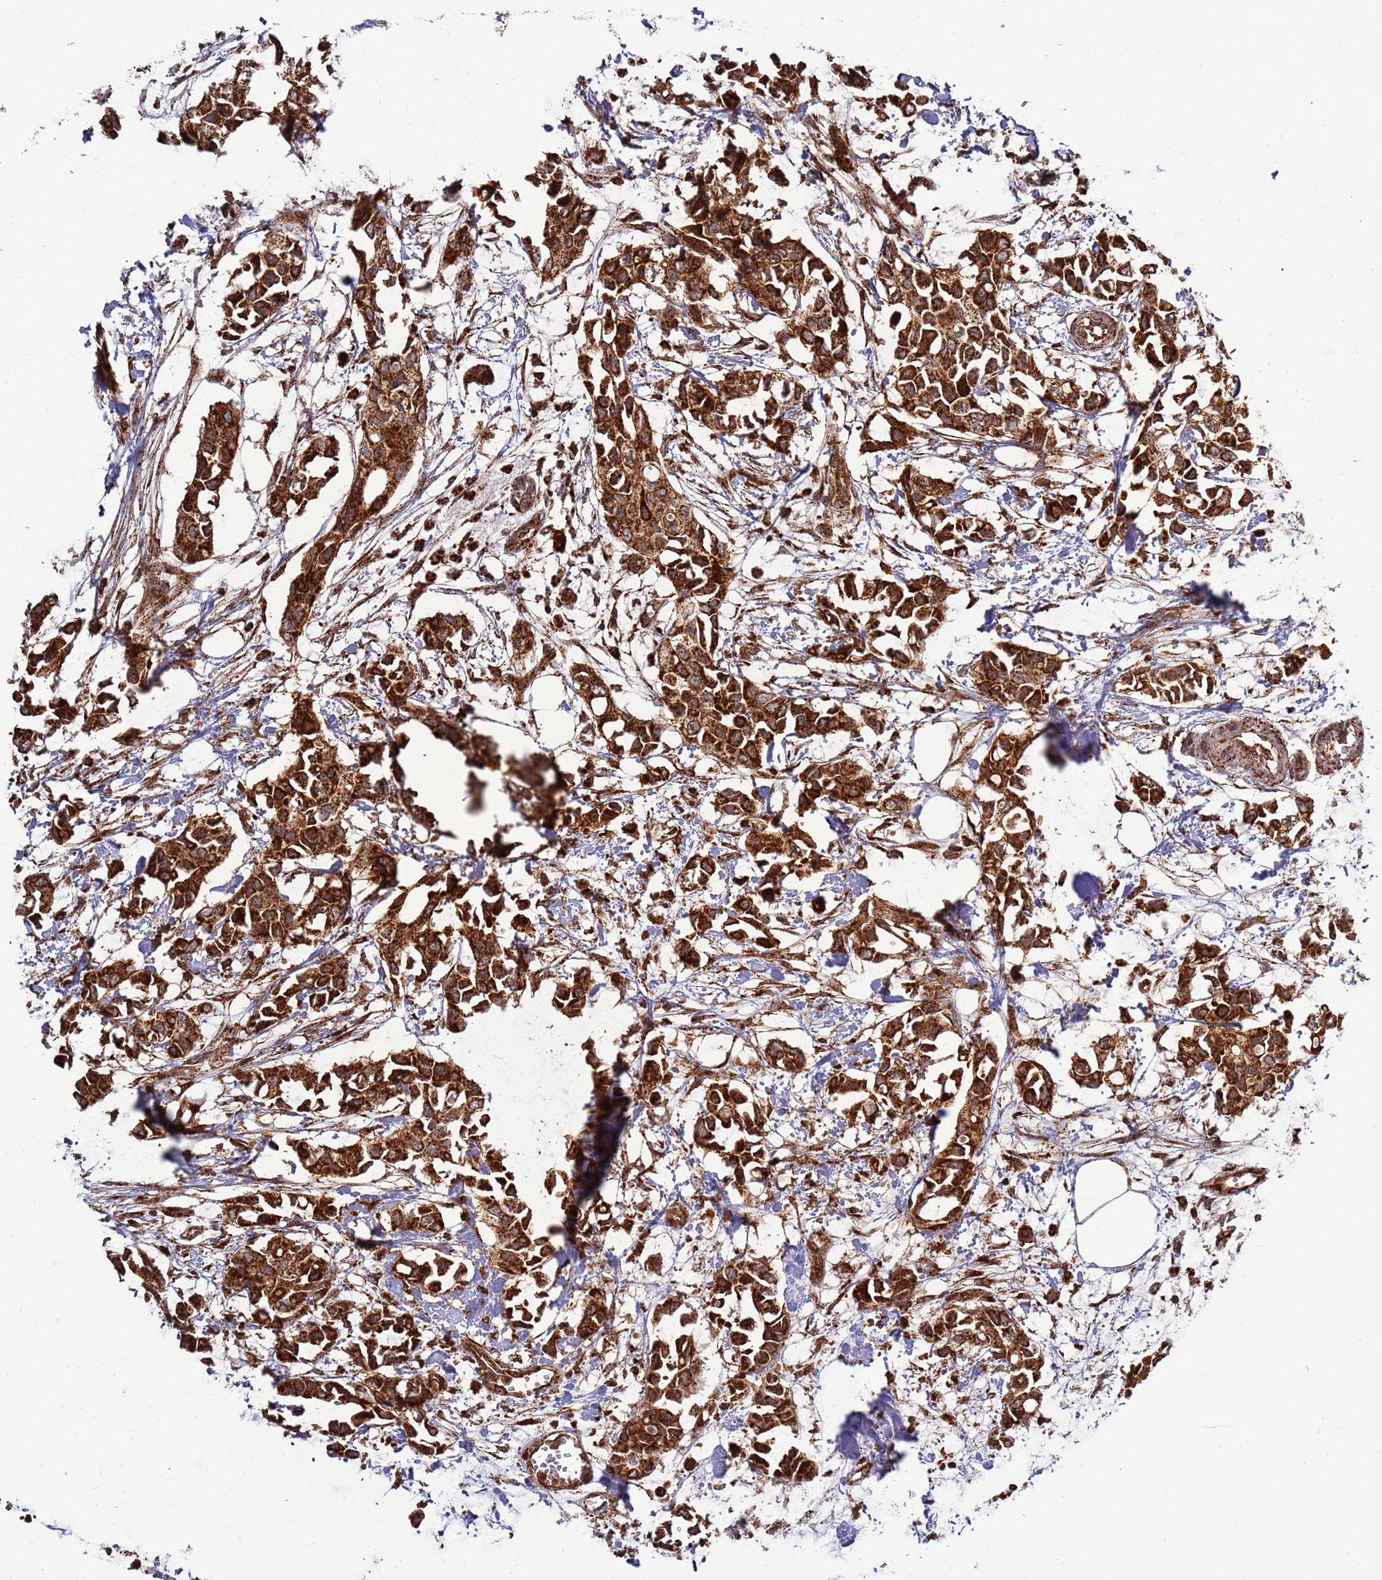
{"staining": {"intensity": "strong", "quantity": ">75%", "location": "cytoplasmic/membranous"}, "tissue": "breast cancer", "cell_type": "Tumor cells", "image_type": "cancer", "snomed": [{"axis": "morphology", "description": "Duct carcinoma"}, {"axis": "topography", "description": "Breast"}], "caption": "This image exhibits breast cancer (infiltrating ductal carcinoma) stained with immunohistochemistry (IHC) to label a protein in brown. The cytoplasmic/membranous of tumor cells show strong positivity for the protein. Nuclei are counter-stained blue.", "gene": "RCOR2", "patient": {"sex": "female", "age": 41}}